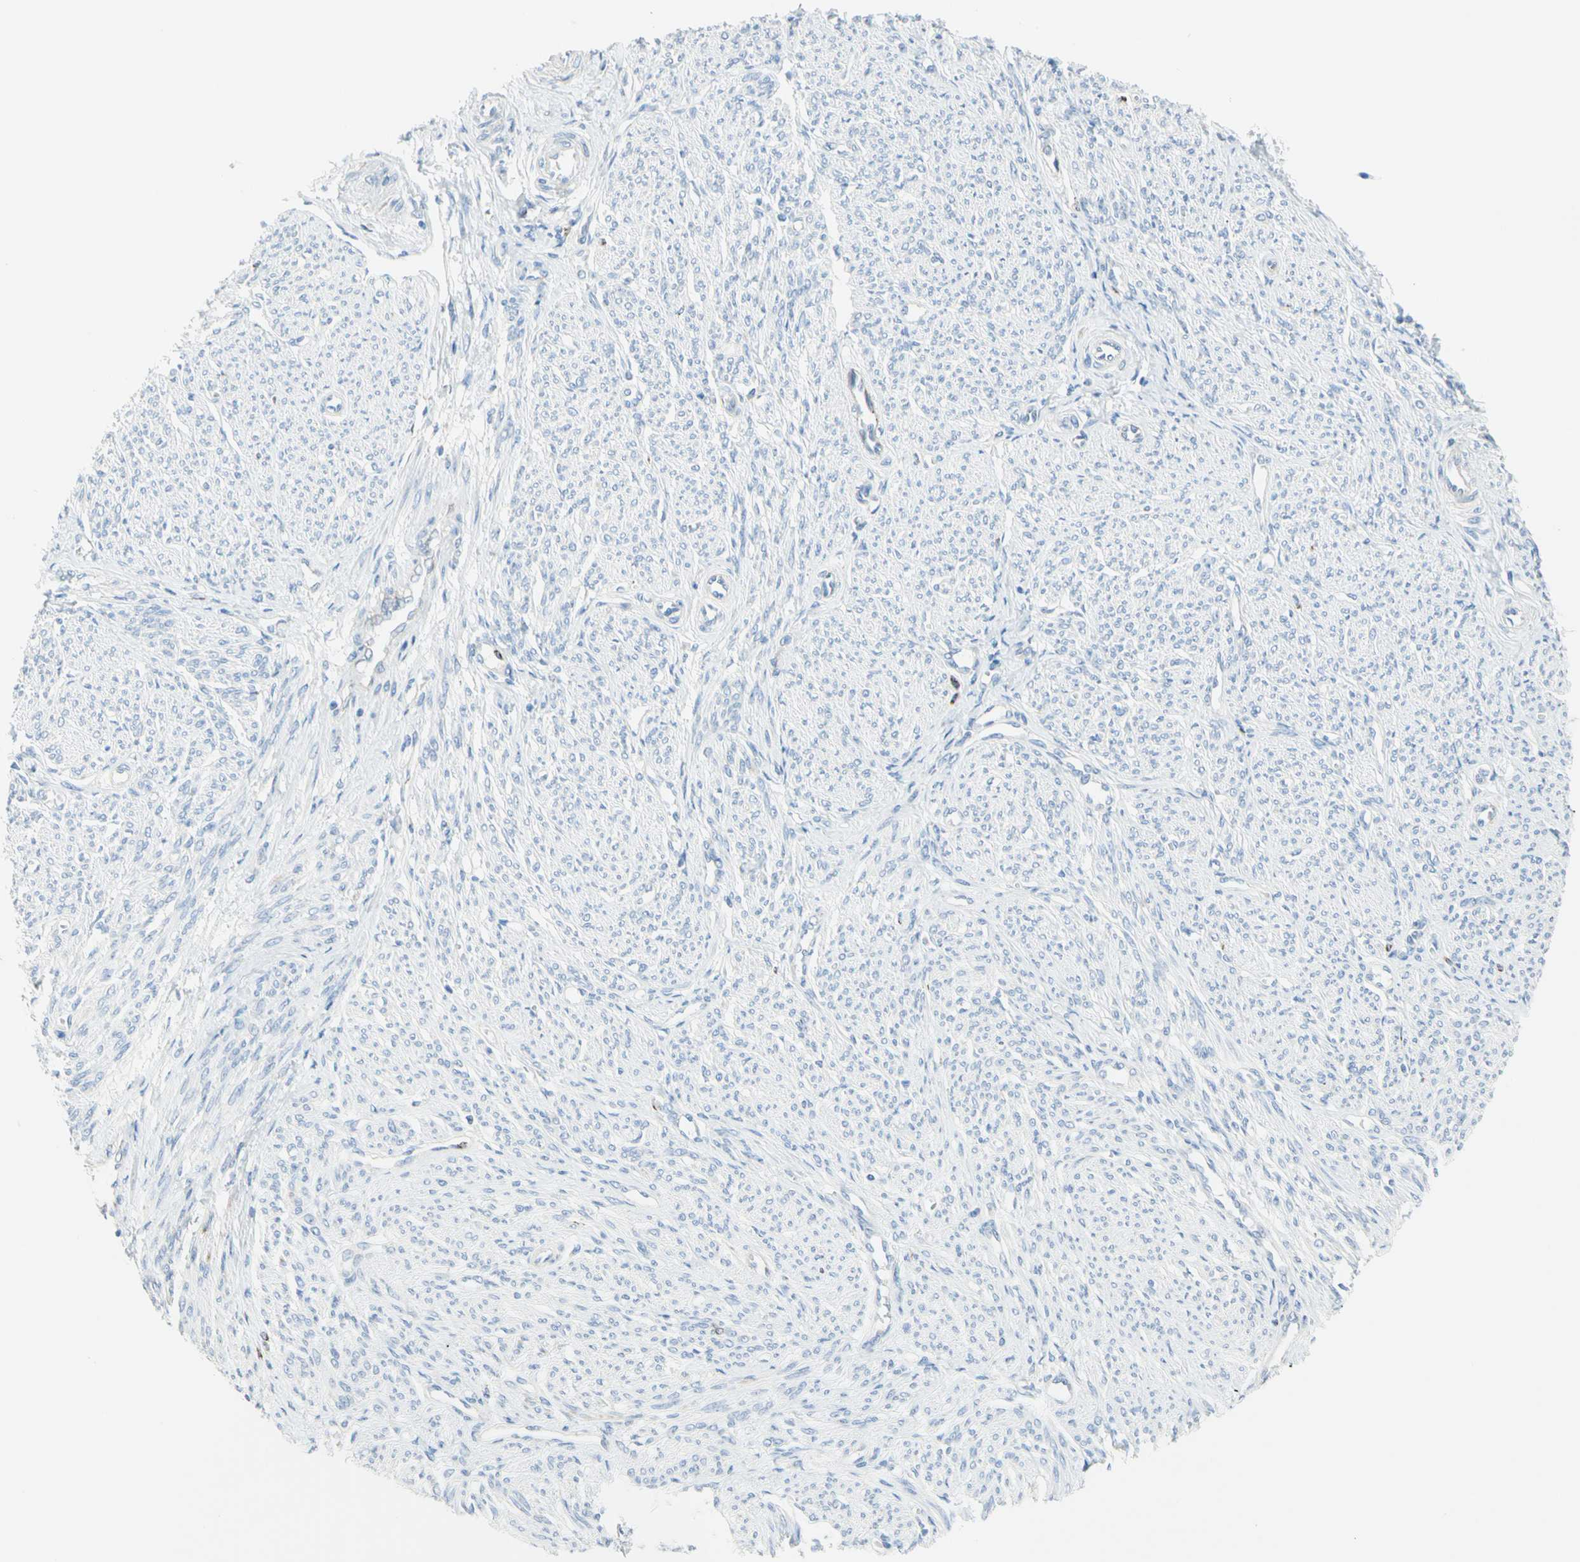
{"staining": {"intensity": "negative", "quantity": "none", "location": "none"}, "tissue": "smooth muscle", "cell_type": "Smooth muscle cells", "image_type": "normal", "snomed": [{"axis": "morphology", "description": "Normal tissue, NOS"}, {"axis": "topography", "description": "Smooth muscle"}], "caption": "IHC of unremarkable smooth muscle exhibits no expression in smooth muscle cells.", "gene": "CYSLTR1", "patient": {"sex": "female", "age": 65}}